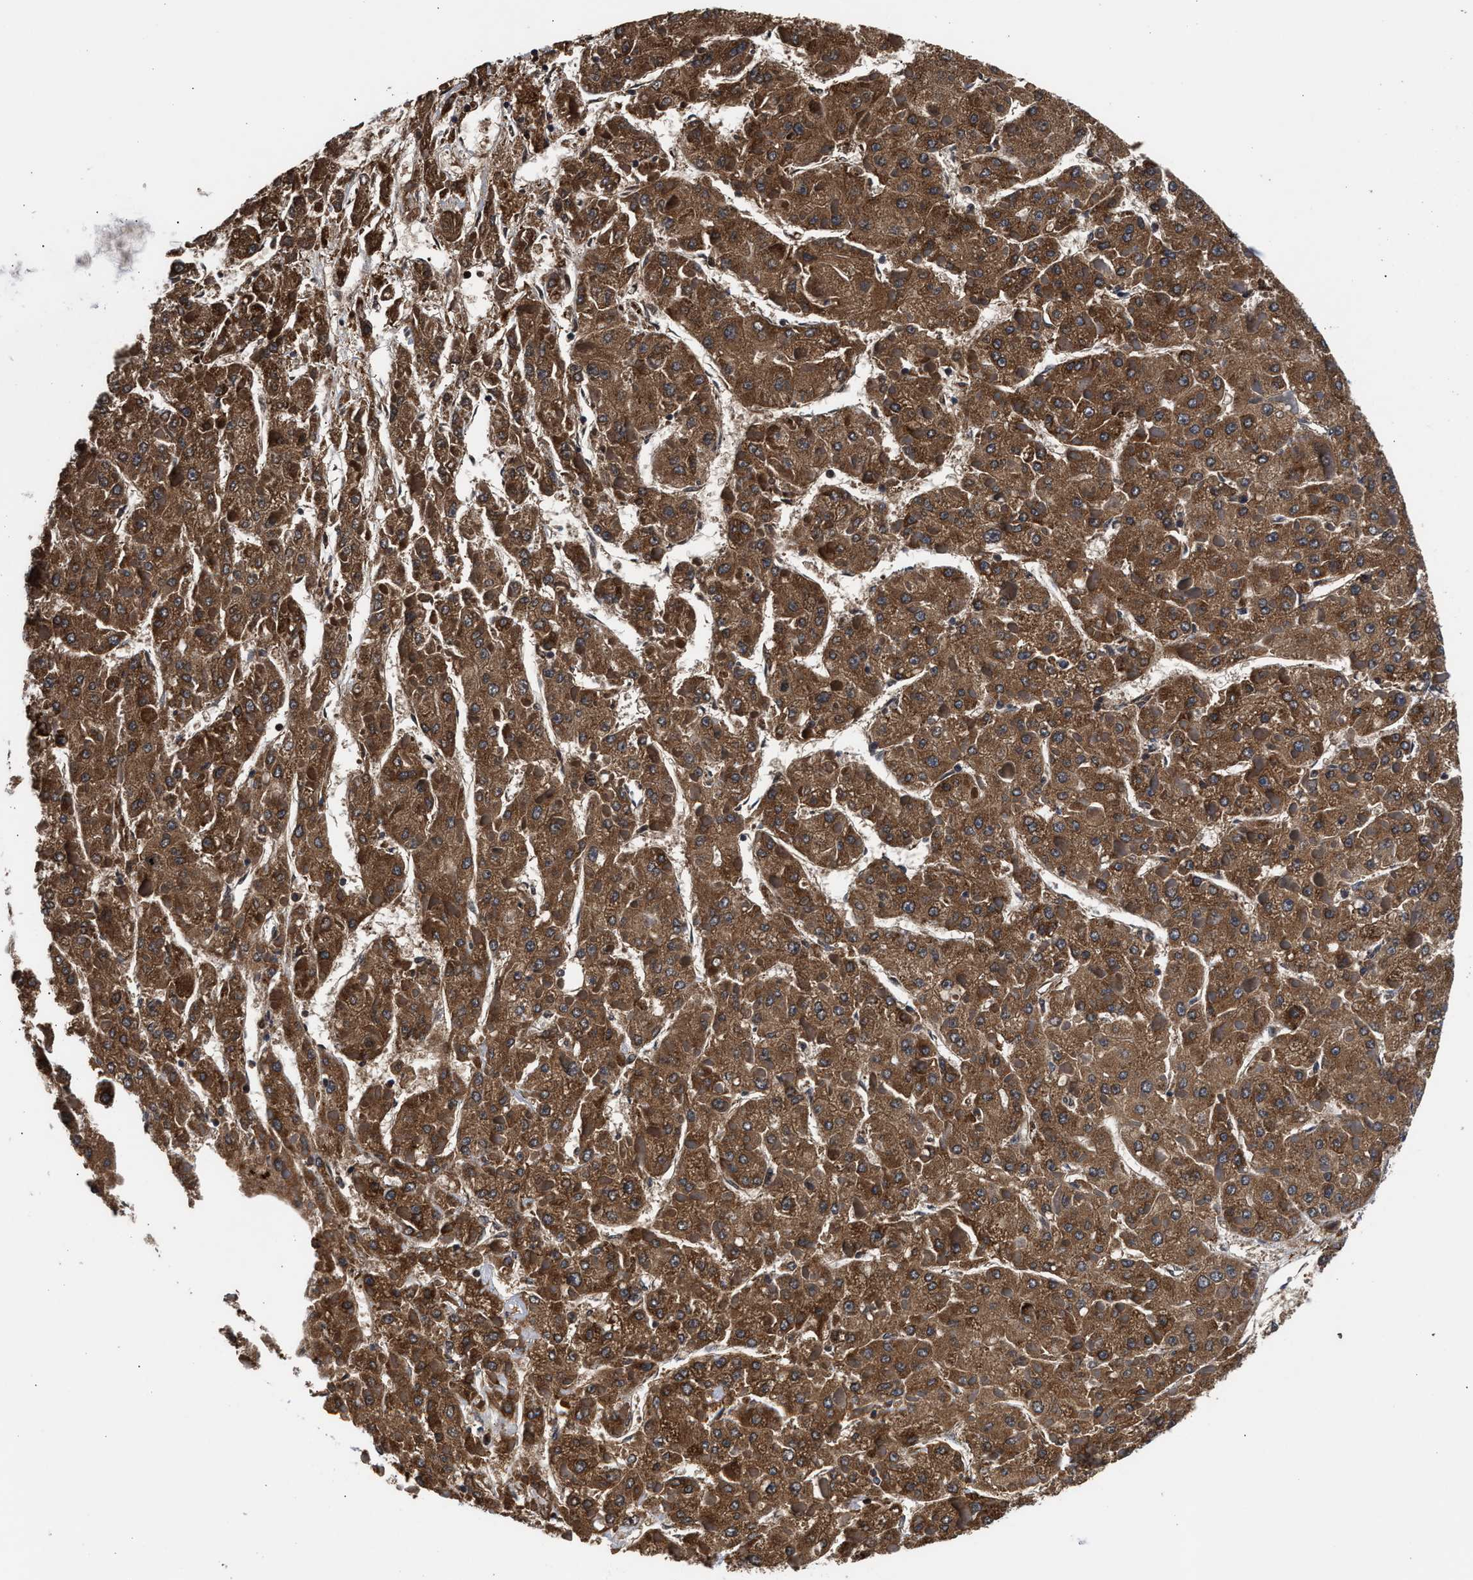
{"staining": {"intensity": "strong", "quantity": ">75%", "location": "cytoplasmic/membranous"}, "tissue": "liver cancer", "cell_type": "Tumor cells", "image_type": "cancer", "snomed": [{"axis": "morphology", "description": "Carcinoma, Hepatocellular, NOS"}, {"axis": "topography", "description": "Liver"}], "caption": "The image reveals immunohistochemical staining of liver cancer. There is strong cytoplasmic/membranous positivity is appreciated in about >75% of tumor cells.", "gene": "KYAT1", "patient": {"sex": "female", "age": 73}}